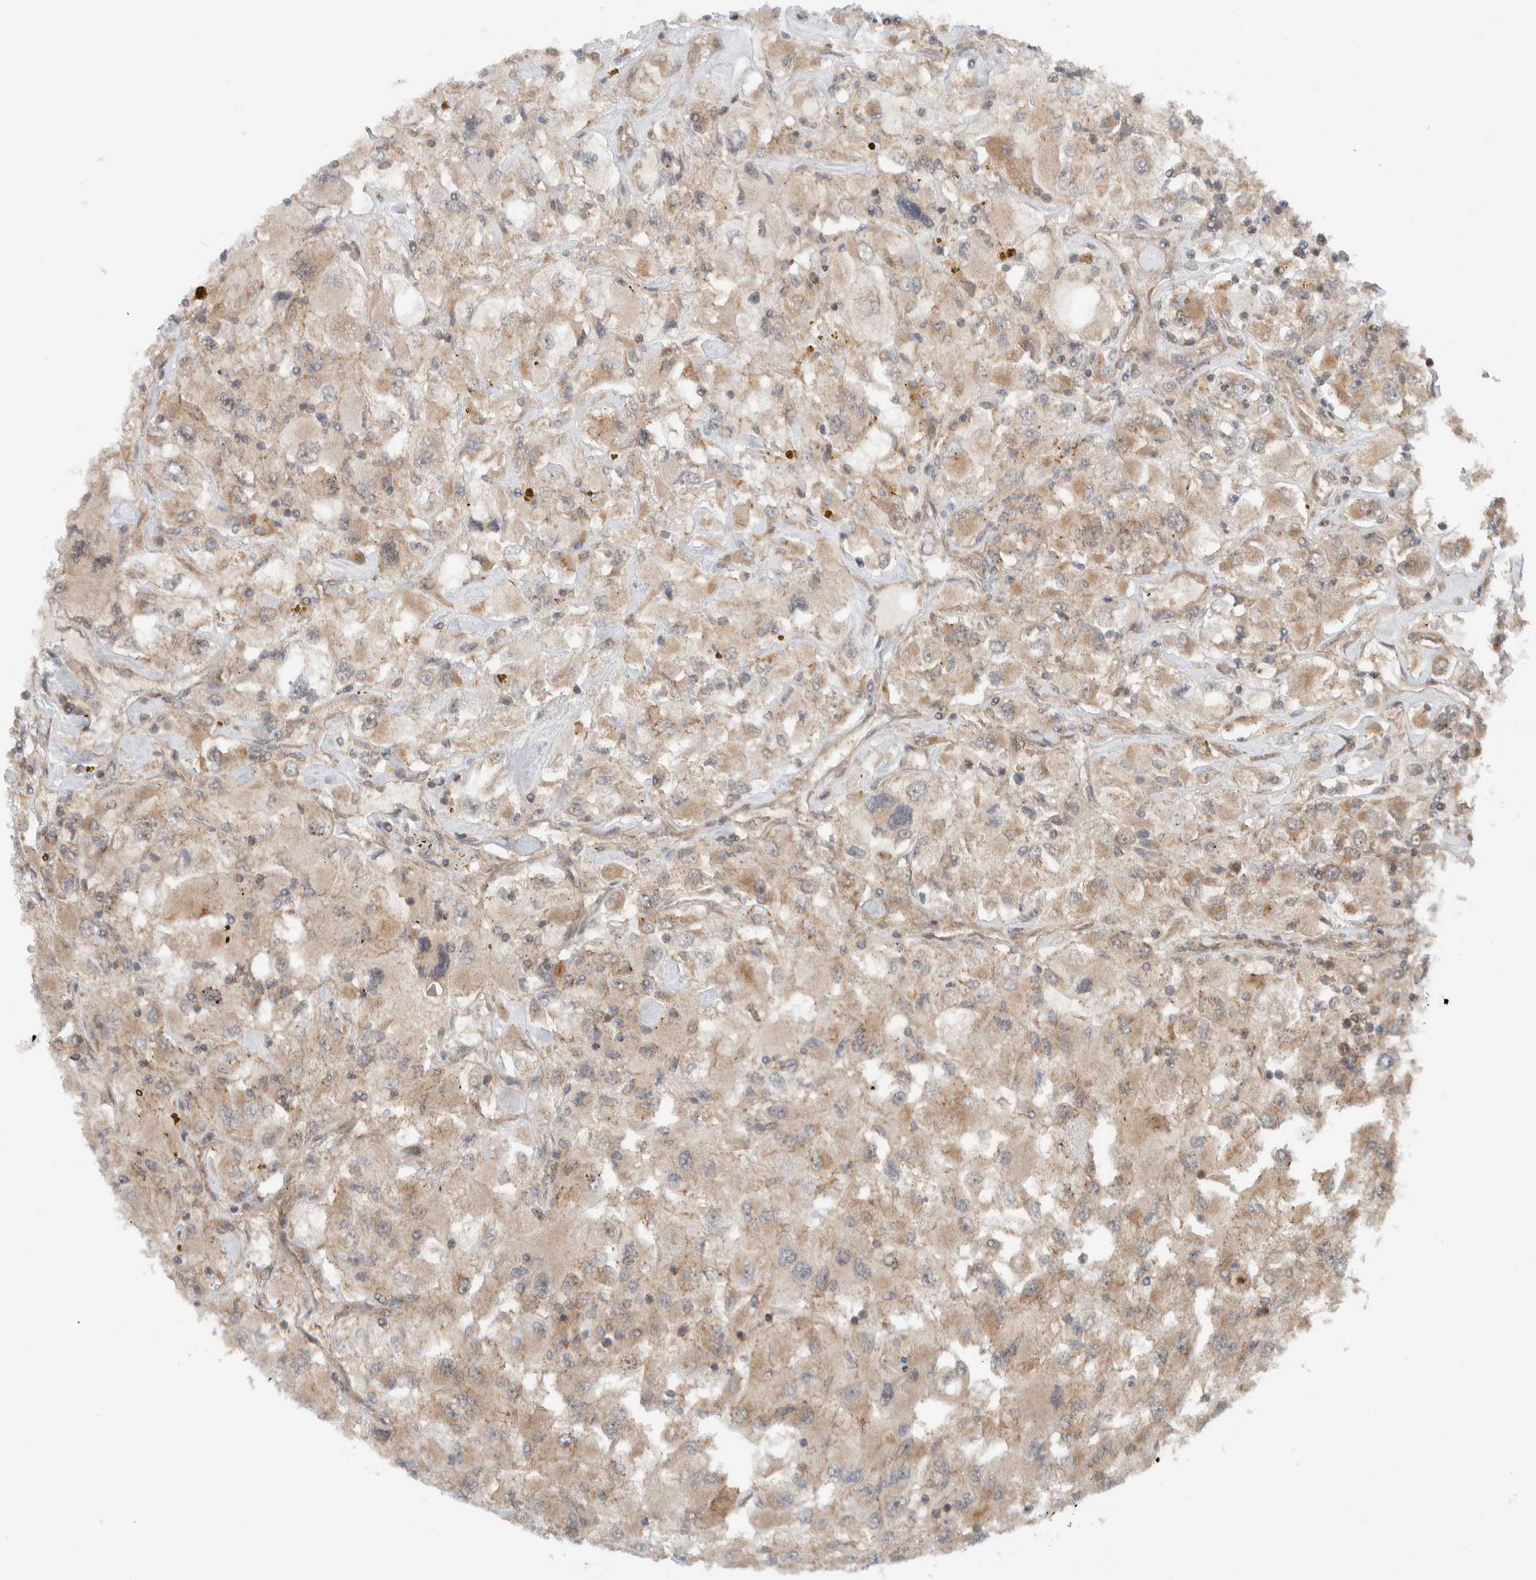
{"staining": {"intensity": "weak", "quantity": "25%-75%", "location": "cytoplasmic/membranous"}, "tissue": "renal cancer", "cell_type": "Tumor cells", "image_type": "cancer", "snomed": [{"axis": "morphology", "description": "Adenocarcinoma, NOS"}, {"axis": "topography", "description": "Kidney"}], "caption": "About 25%-75% of tumor cells in human renal cancer reveal weak cytoplasmic/membranous protein staining as visualized by brown immunohistochemical staining.", "gene": "KLHL6", "patient": {"sex": "female", "age": 52}}